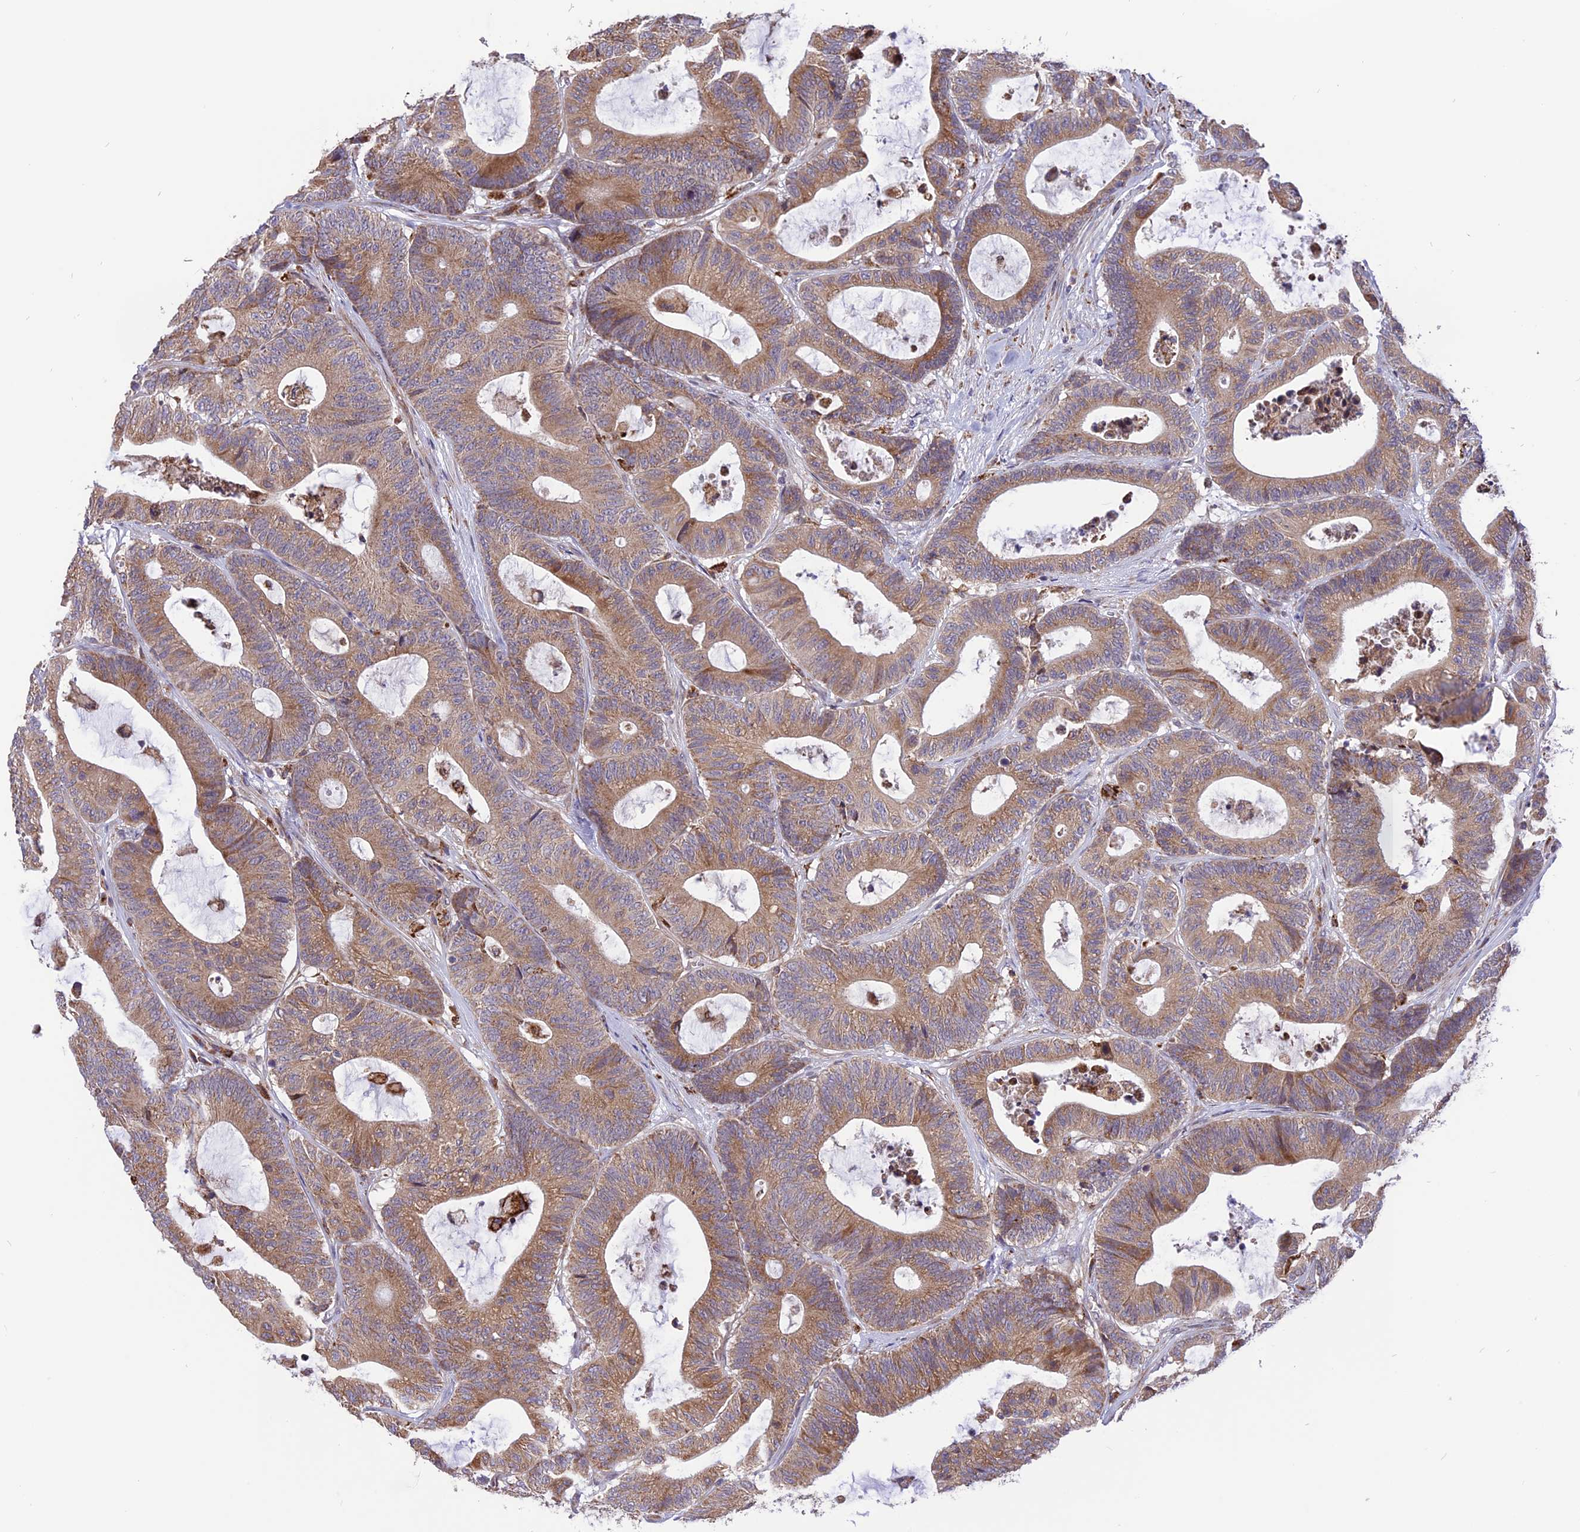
{"staining": {"intensity": "moderate", "quantity": ">75%", "location": "cytoplasmic/membranous"}, "tissue": "colorectal cancer", "cell_type": "Tumor cells", "image_type": "cancer", "snomed": [{"axis": "morphology", "description": "Adenocarcinoma, NOS"}, {"axis": "topography", "description": "Colon"}], "caption": "Colorectal cancer tissue exhibits moderate cytoplasmic/membranous expression in about >75% of tumor cells", "gene": "ARMCX6", "patient": {"sex": "female", "age": 84}}